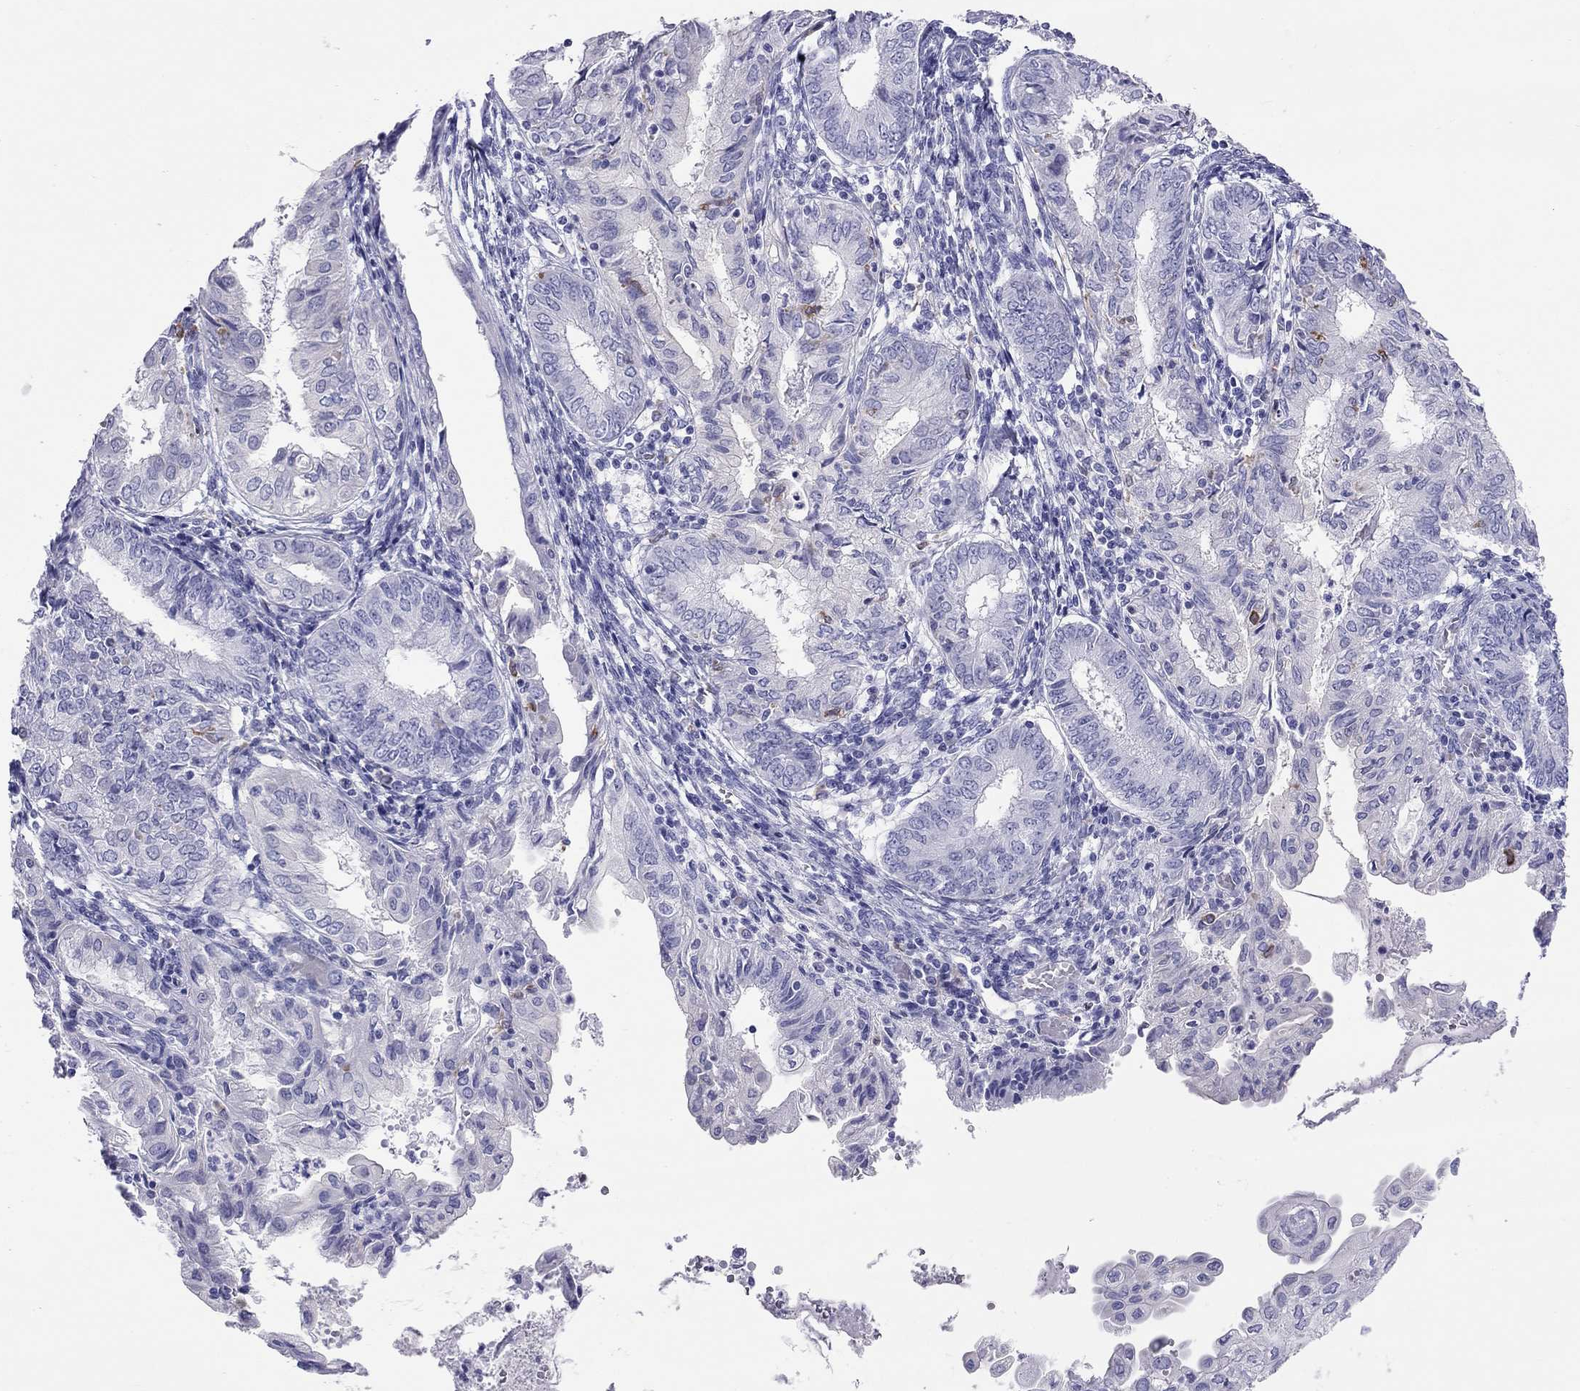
{"staining": {"intensity": "negative", "quantity": "none", "location": "none"}, "tissue": "endometrial cancer", "cell_type": "Tumor cells", "image_type": "cancer", "snomed": [{"axis": "morphology", "description": "Adenocarcinoma, NOS"}, {"axis": "topography", "description": "Endometrium"}], "caption": "Immunohistochemical staining of human endometrial cancer exhibits no significant positivity in tumor cells.", "gene": "HLA-DQB2", "patient": {"sex": "female", "age": 68}}